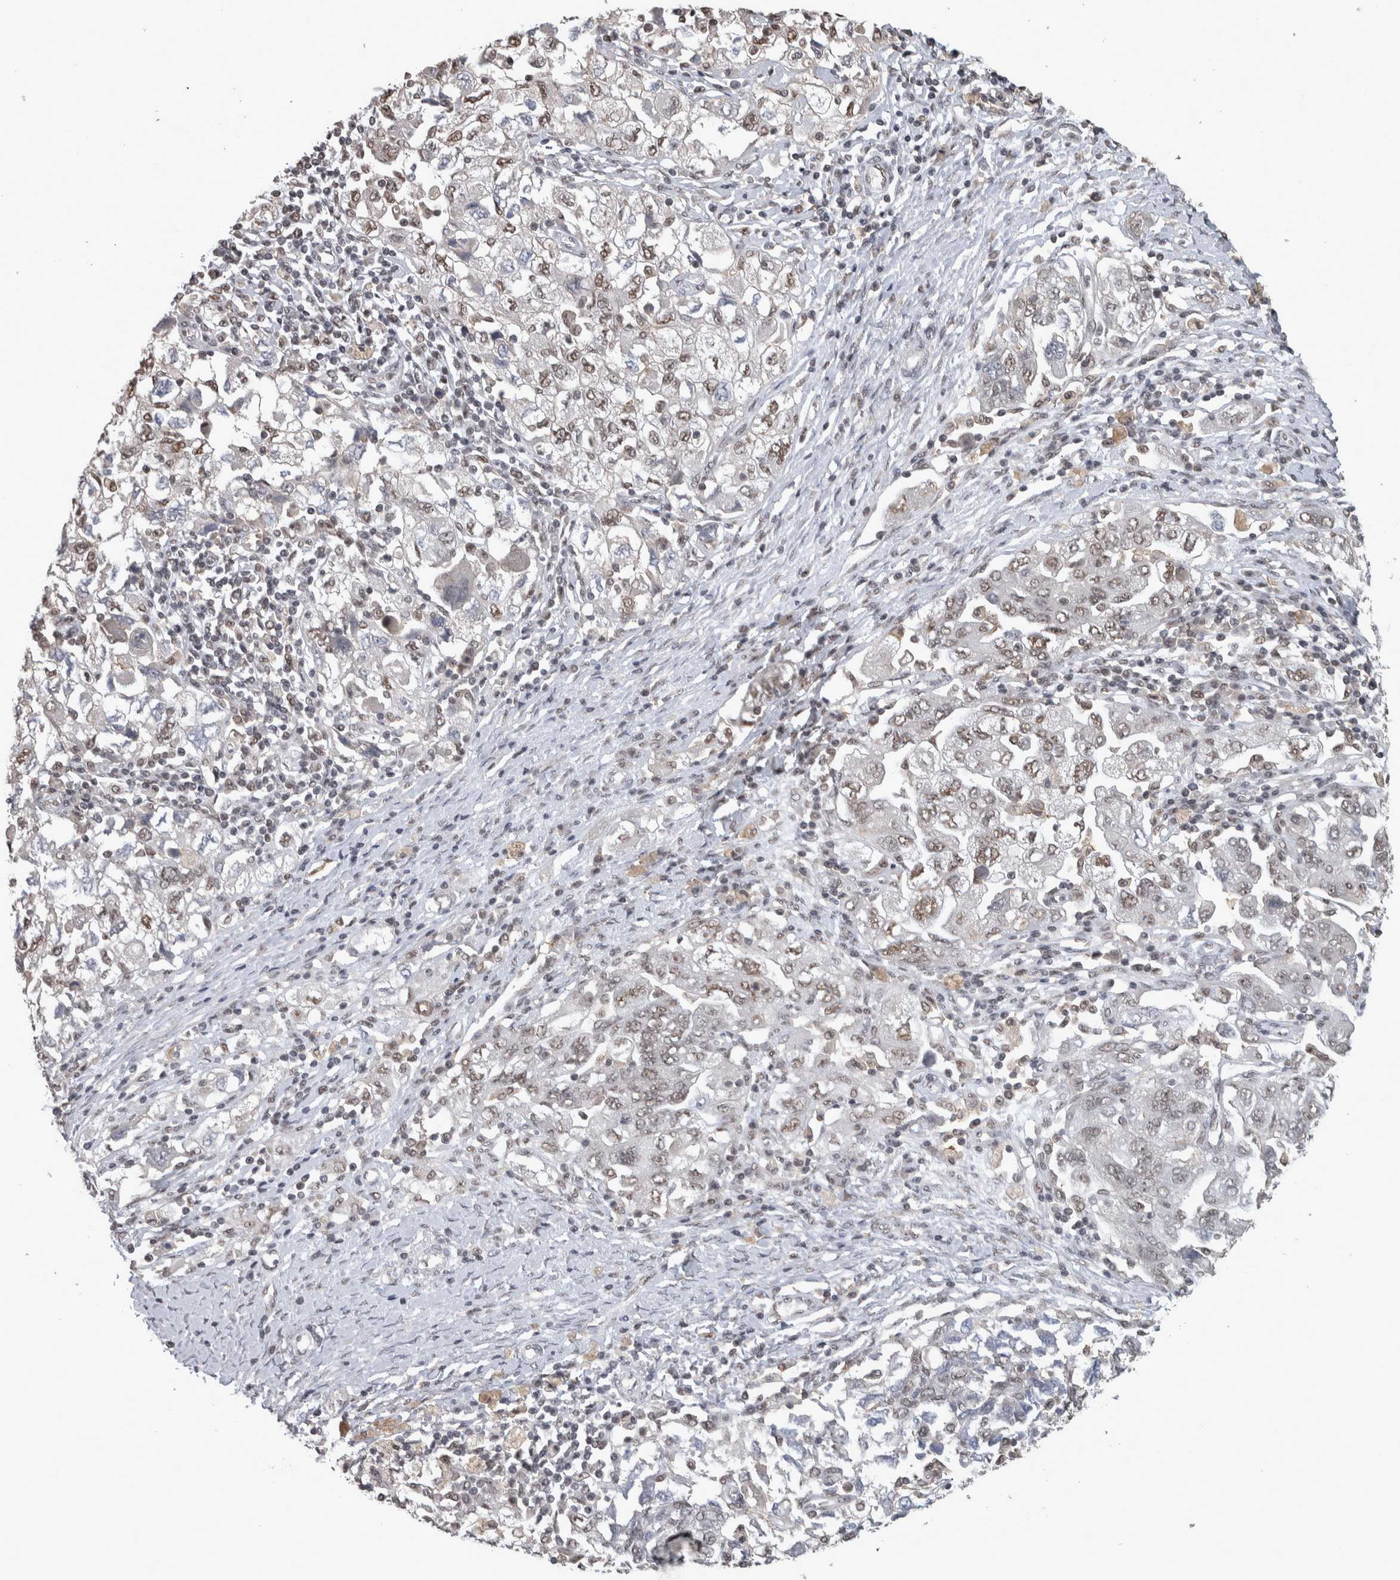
{"staining": {"intensity": "weak", "quantity": ">75%", "location": "nuclear"}, "tissue": "ovarian cancer", "cell_type": "Tumor cells", "image_type": "cancer", "snomed": [{"axis": "morphology", "description": "Carcinoma, NOS"}, {"axis": "morphology", "description": "Cystadenocarcinoma, serous, NOS"}, {"axis": "topography", "description": "Ovary"}], "caption": "About >75% of tumor cells in human ovarian serous cystadenocarcinoma display weak nuclear protein expression as visualized by brown immunohistochemical staining.", "gene": "DDX42", "patient": {"sex": "female", "age": 69}}